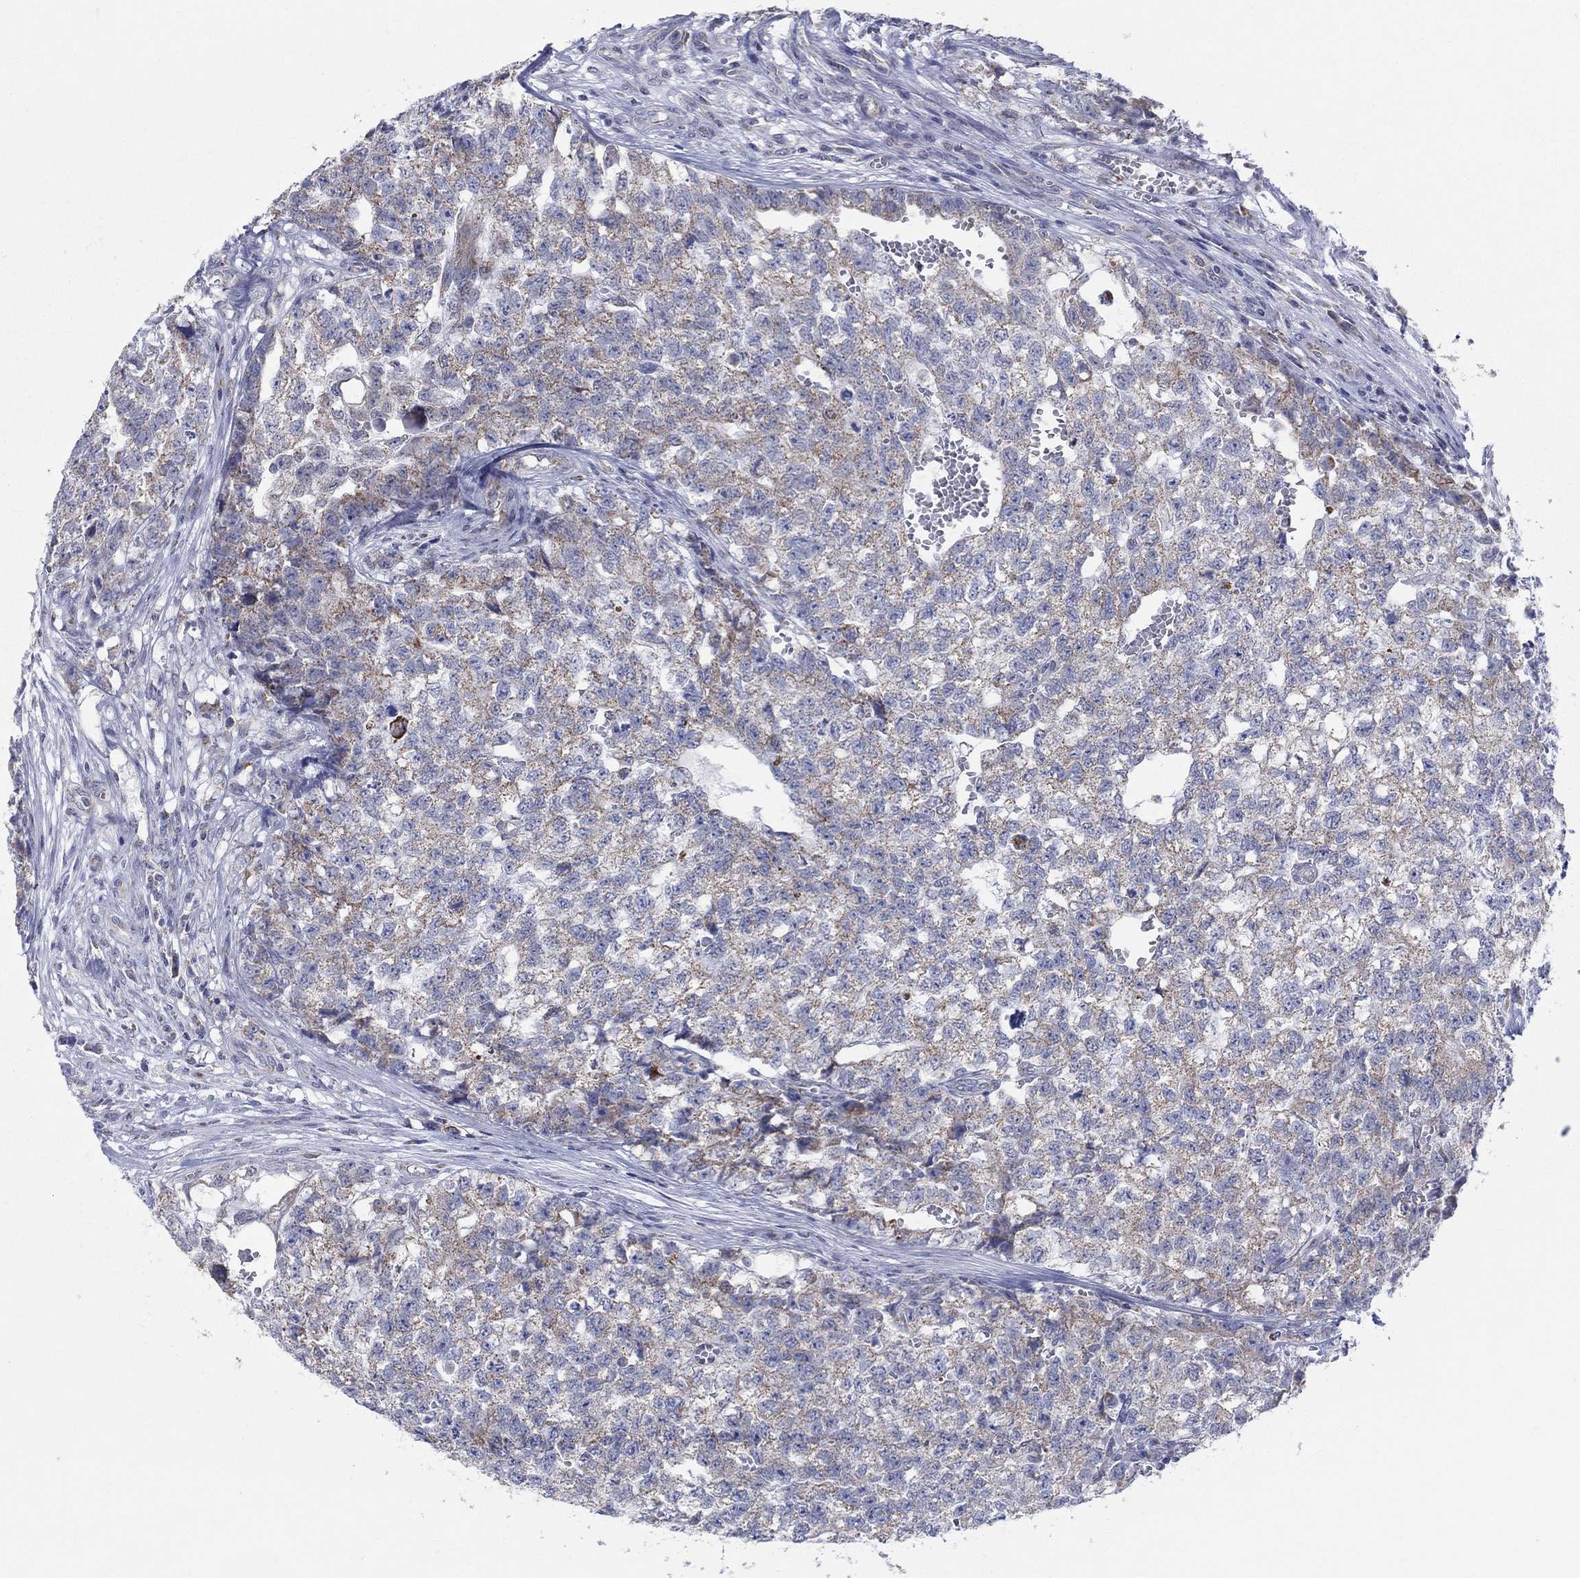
{"staining": {"intensity": "moderate", "quantity": "25%-75%", "location": "cytoplasmic/membranous"}, "tissue": "testis cancer", "cell_type": "Tumor cells", "image_type": "cancer", "snomed": [{"axis": "morphology", "description": "Seminoma, NOS"}, {"axis": "morphology", "description": "Carcinoma, Embryonal, NOS"}, {"axis": "topography", "description": "Testis"}], "caption": "Immunohistochemistry of human testis seminoma exhibits medium levels of moderate cytoplasmic/membranous expression in approximately 25%-75% of tumor cells.", "gene": "KISS1R", "patient": {"sex": "male", "age": 22}}